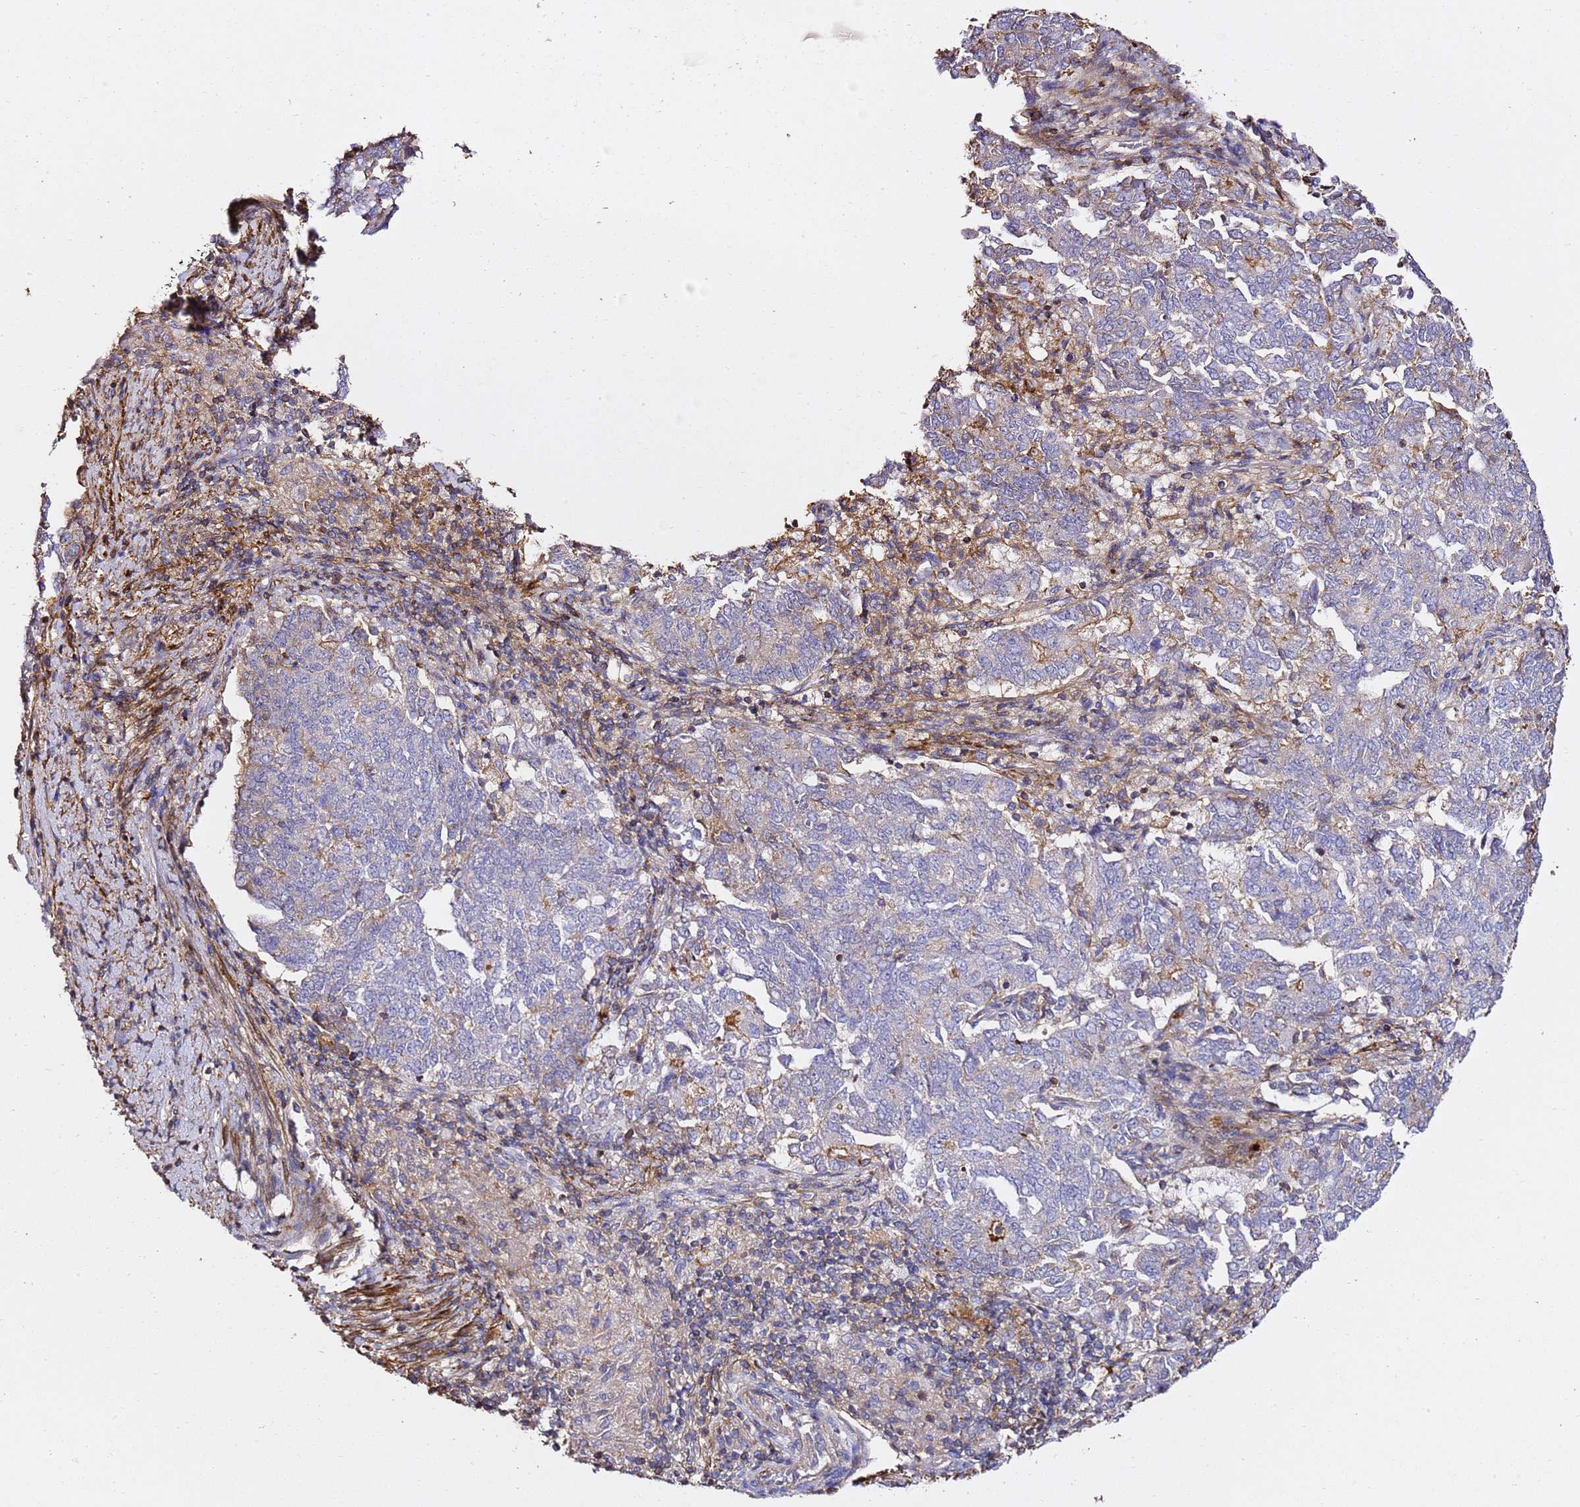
{"staining": {"intensity": "negative", "quantity": "none", "location": "none"}, "tissue": "endometrial cancer", "cell_type": "Tumor cells", "image_type": "cancer", "snomed": [{"axis": "morphology", "description": "Adenocarcinoma, NOS"}, {"axis": "topography", "description": "Endometrium"}], "caption": "High power microscopy photomicrograph of an immunohistochemistry image of endometrial cancer, revealing no significant positivity in tumor cells.", "gene": "ZFP36L2", "patient": {"sex": "female", "age": 80}}